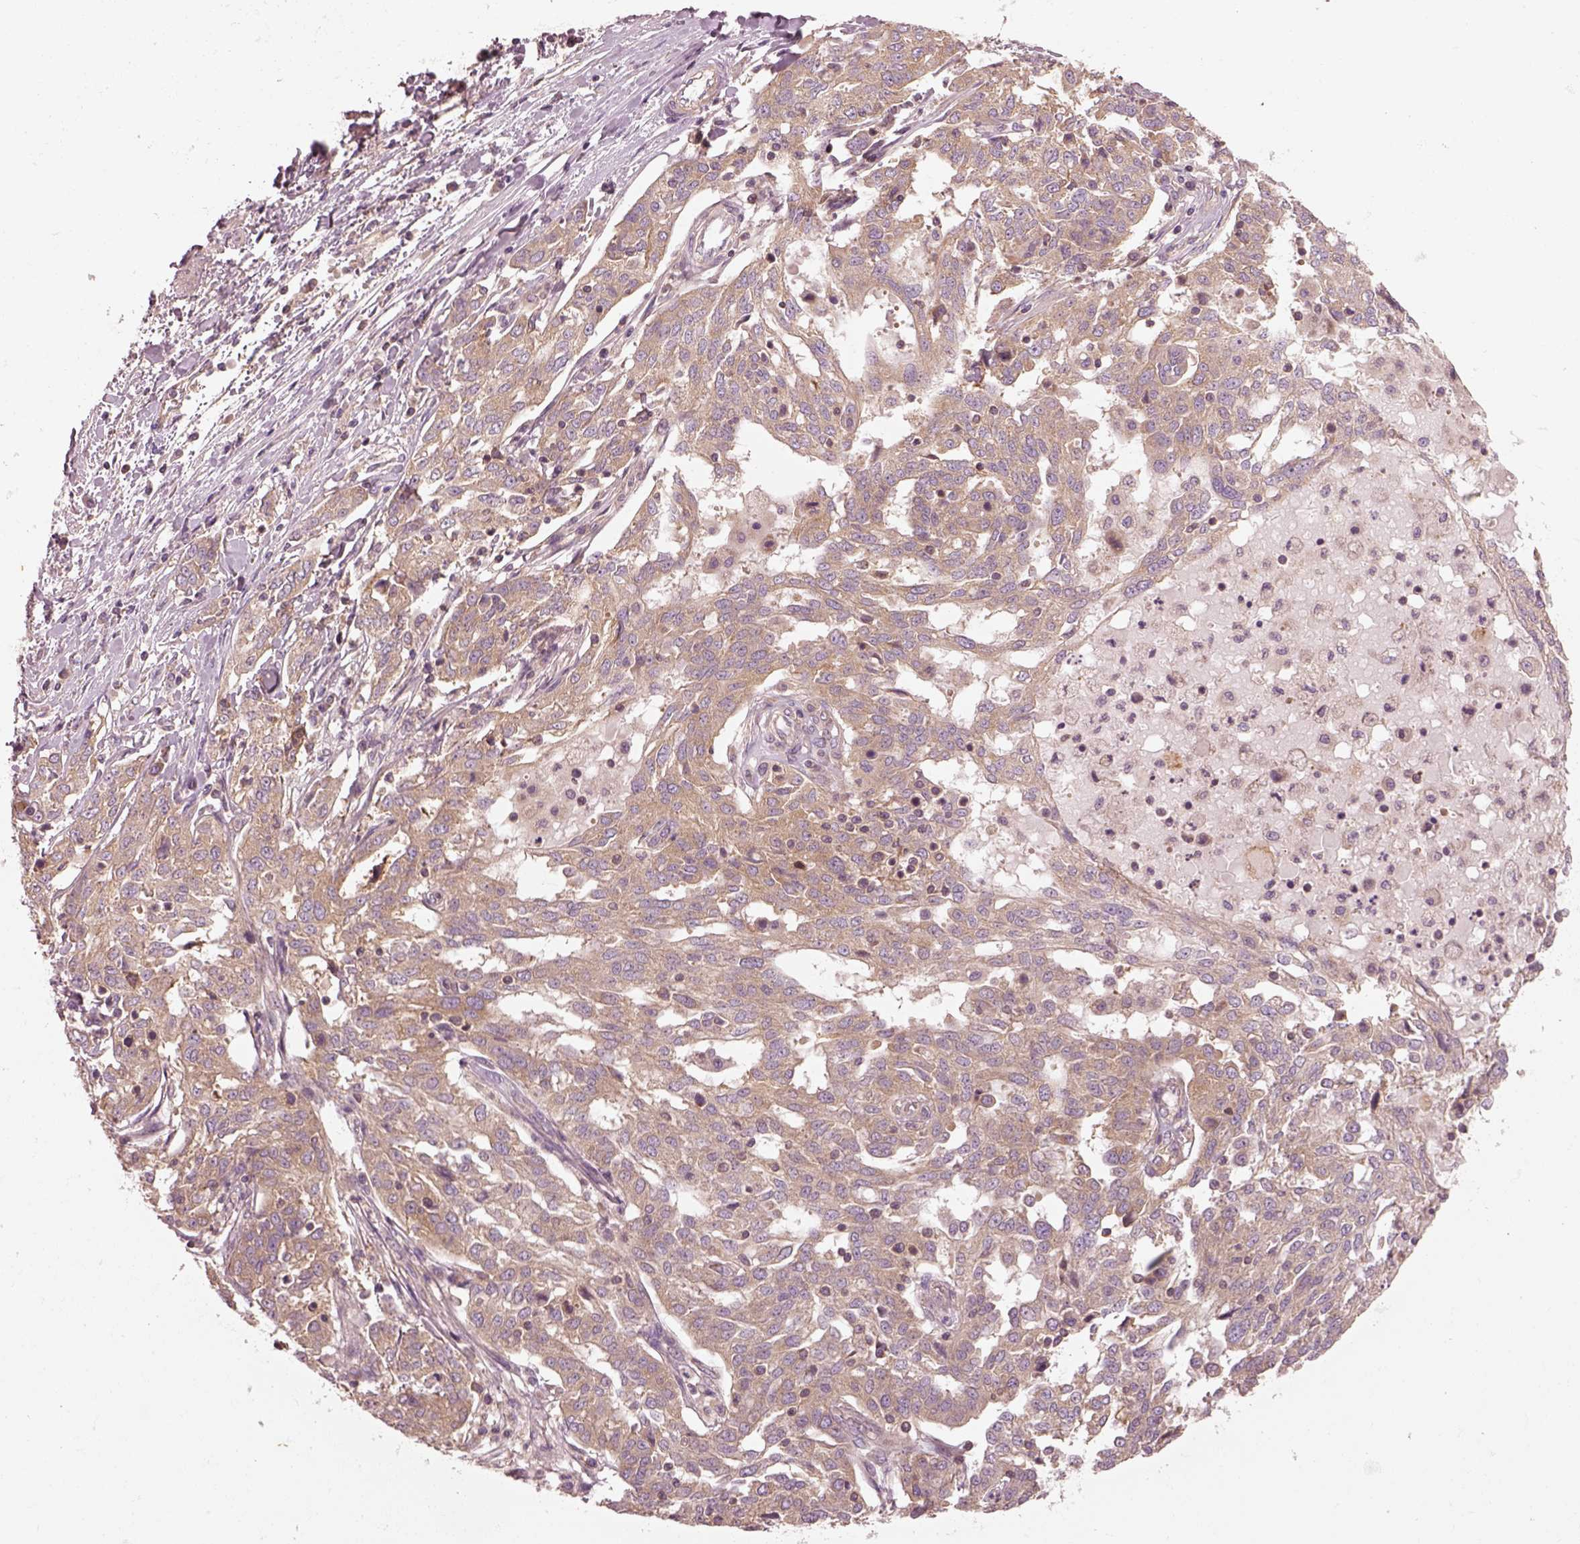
{"staining": {"intensity": "weak", "quantity": ">75%", "location": "cytoplasmic/membranous"}, "tissue": "ovarian cancer", "cell_type": "Tumor cells", "image_type": "cancer", "snomed": [{"axis": "morphology", "description": "Cystadenocarcinoma, serous, NOS"}, {"axis": "topography", "description": "Ovary"}], "caption": "Weak cytoplasmic/membranous expression for a protein is seen in approximately >75% of tumor cells of ovarian cancer using immunohistochemistry (IHC).", "gene": "CAD", "patient": {"sex": "female", "age": 67}}